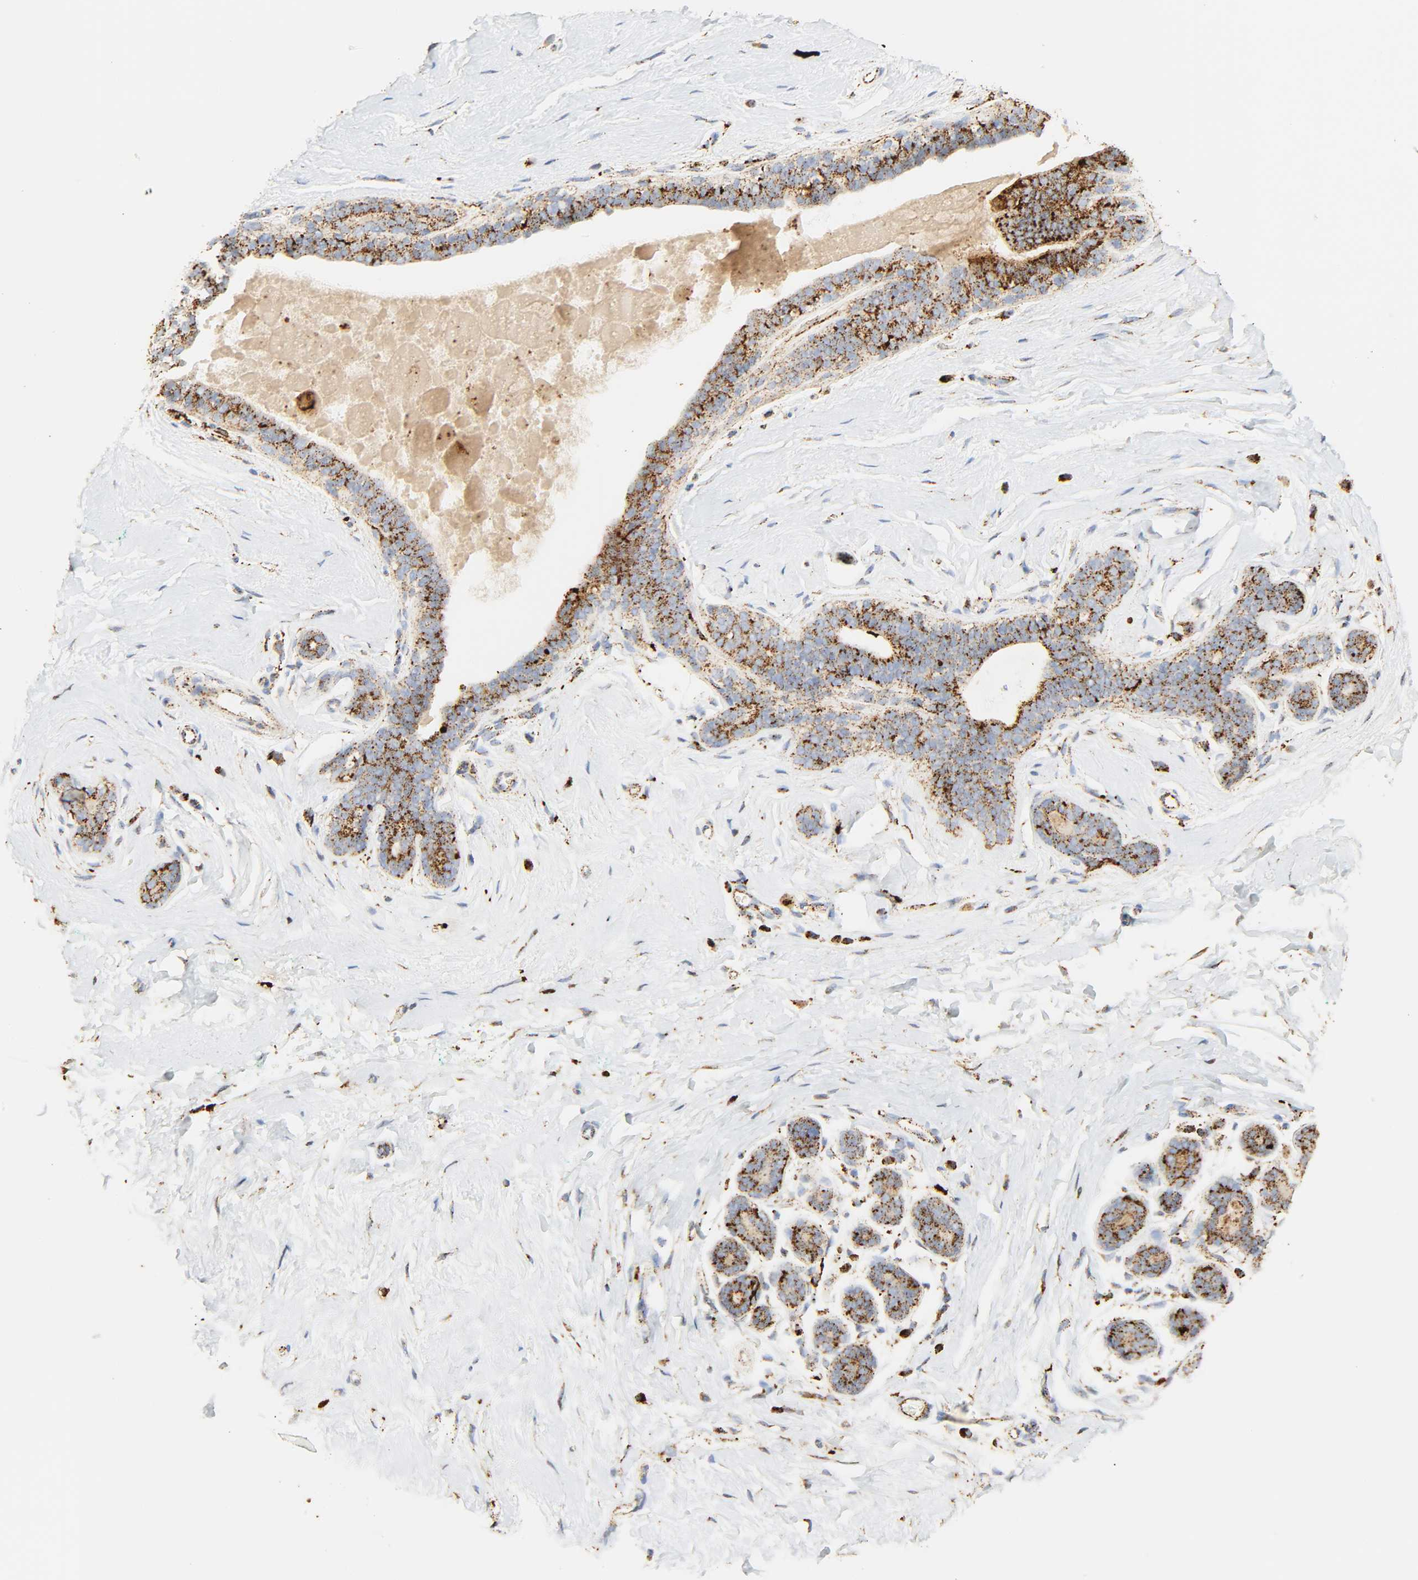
{"staining": {"intensity": "strong", "quantity": ">75%", "location": "cytoplasmic/membranous"}, "tissue": "breast", "cell_type": "Glandular cells", "image_type": "normal", "snomed": [{"axis": "morphology", "description": "Normal tissue, NOS"}, {"axis": "topography", "description": "Breast"}], "caption": "Protein expression by IHC exhibits strong cytoplasmic/membranous expression in about >75% of glandular cells in benign breast. The staining was performed using DAB (3,3'-diaminobenzidine), with brown indicating positive protein expression. Nuclei are stained blue with hematoxylin.", "gene": "PSAP", "patient": {"sex": "female", "age": 52}}